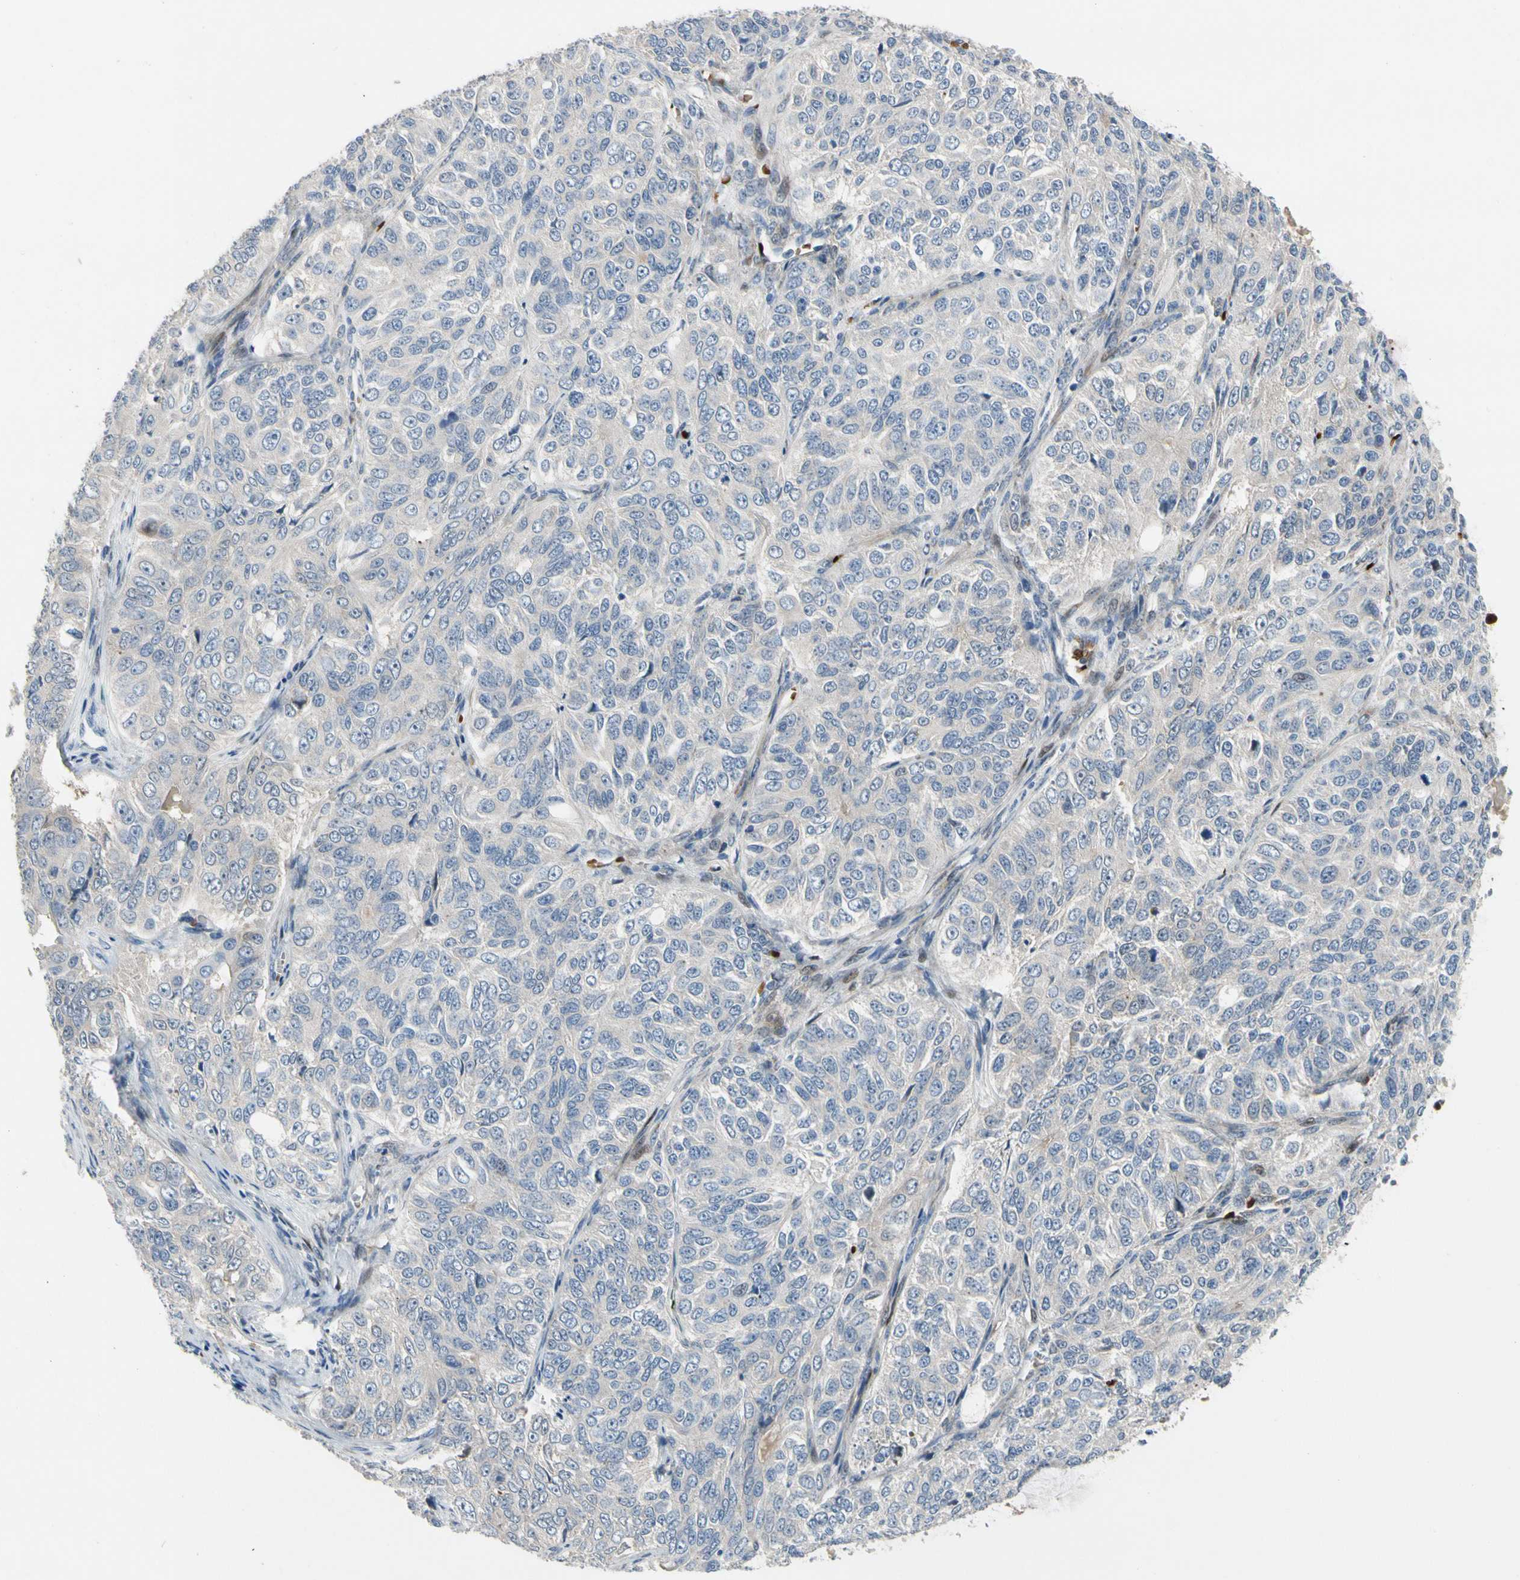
{"staining": {"intensity": "negative", "quantity": "none", "location": "none"}, "tissue": "ovarian cancer", "cell_type": "Tumor cells", "image_type": "cancer", "snomed": [{"axis": "morphology", "description": "Carcinoma, endometroid"}, {"axis": "topography", "description": "Ovary"}], "caption": "IHC photomicrograph of neoplastic tissue: human ovarian cancer (endometroid carcinoma) stained with DAB demonstrates no significant protein positivity in tumor cells.", "gene": "HMGCR", "patient": {"sex": "female", "age": 51}}